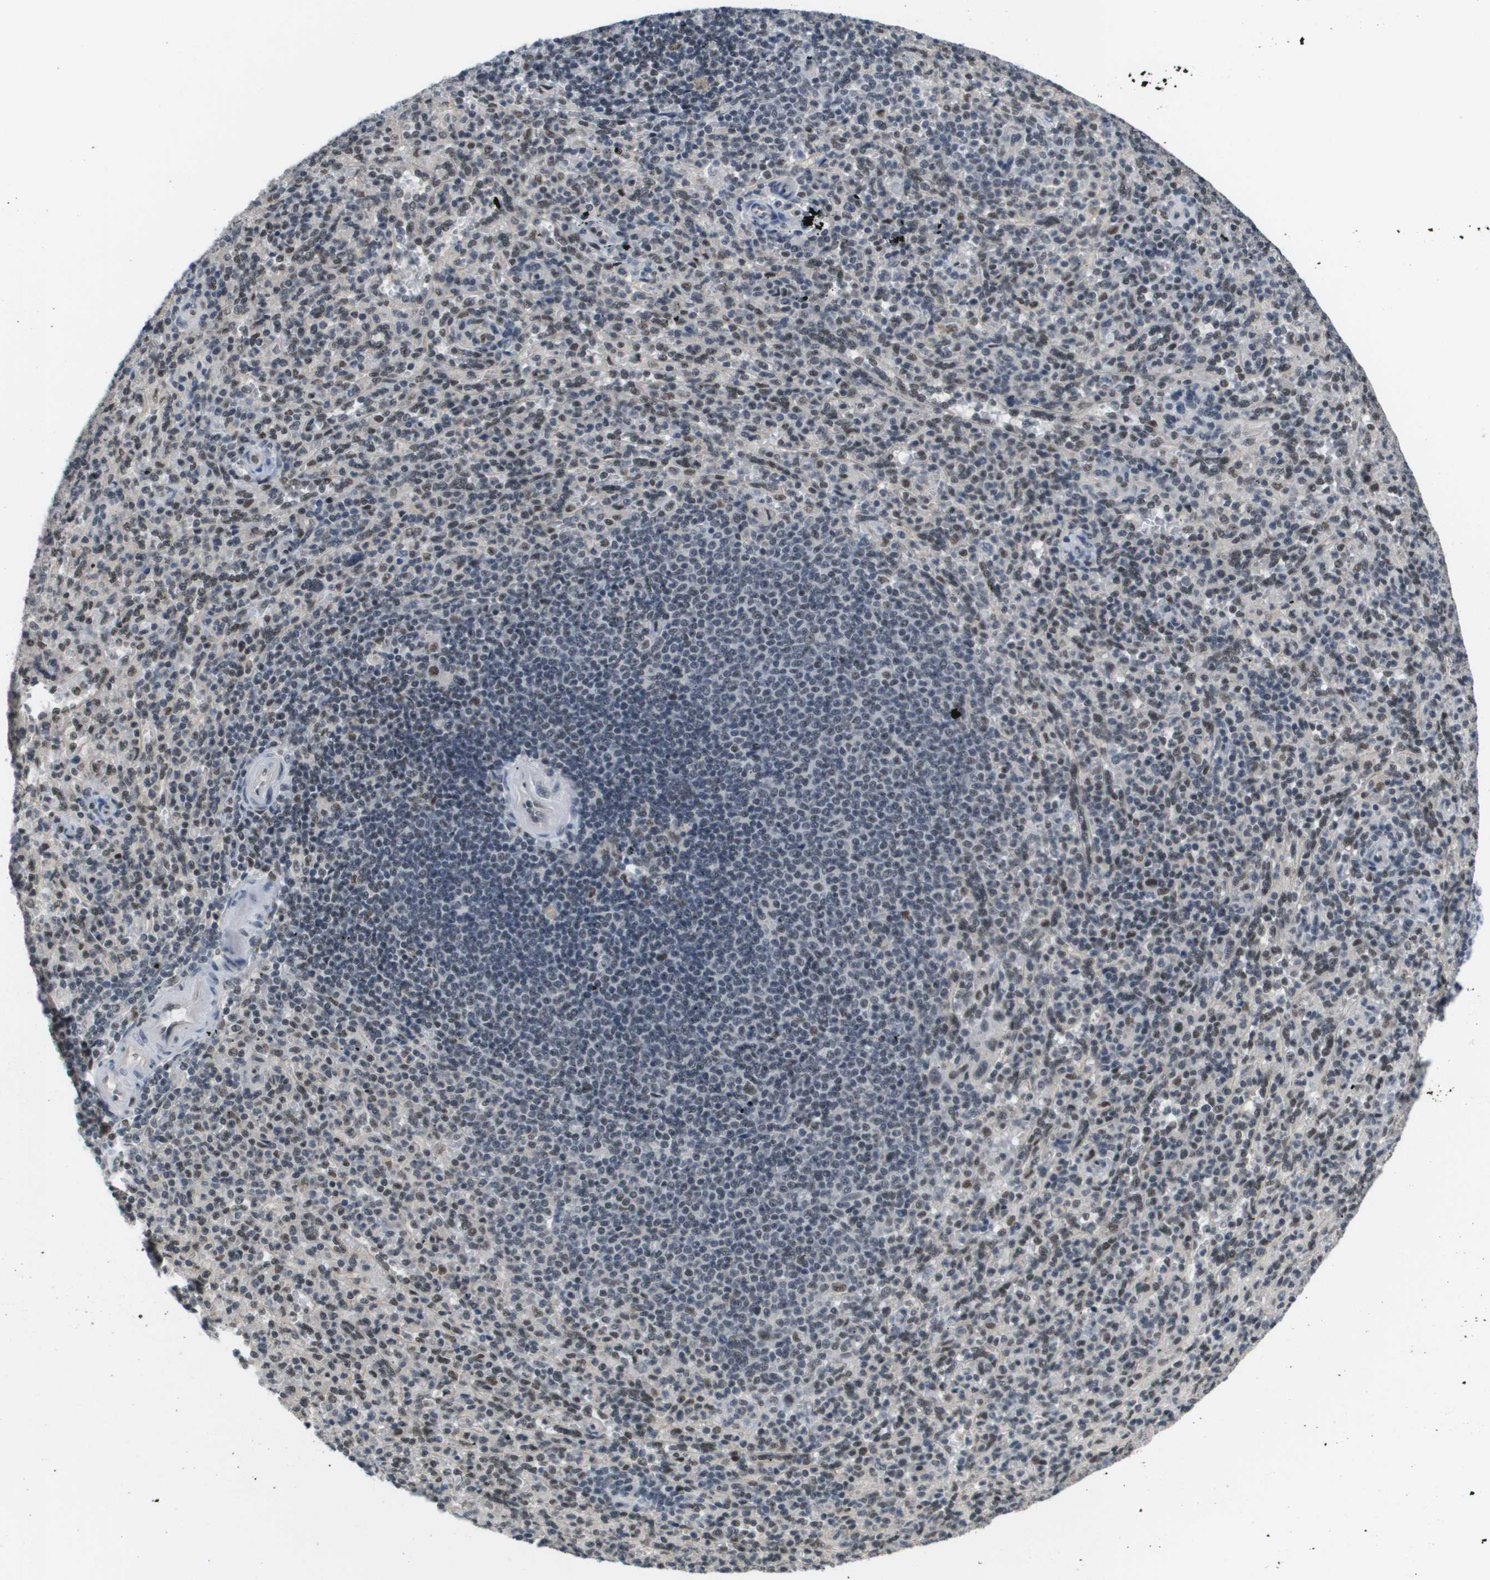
{"staining": {"intensity": "weak", "quantity": "<25%", "location": "nuclear"}, "tissue": "spleen", "cell_type": "Cells in red pulp", "image_type": "normal", "snomed": [{"axis": "morphology", "description": "Normal tissue, NOS"}, {"axis": "topography", "description": "Spleen"}], "caption": "Immunohistochemistry photomicrograph of benign human spleen stained for a protein (brown), which demonstrates no expression in cells in red pulp.", "gene": "ISY1", "patient": {"sex": "male", "age": 36}}